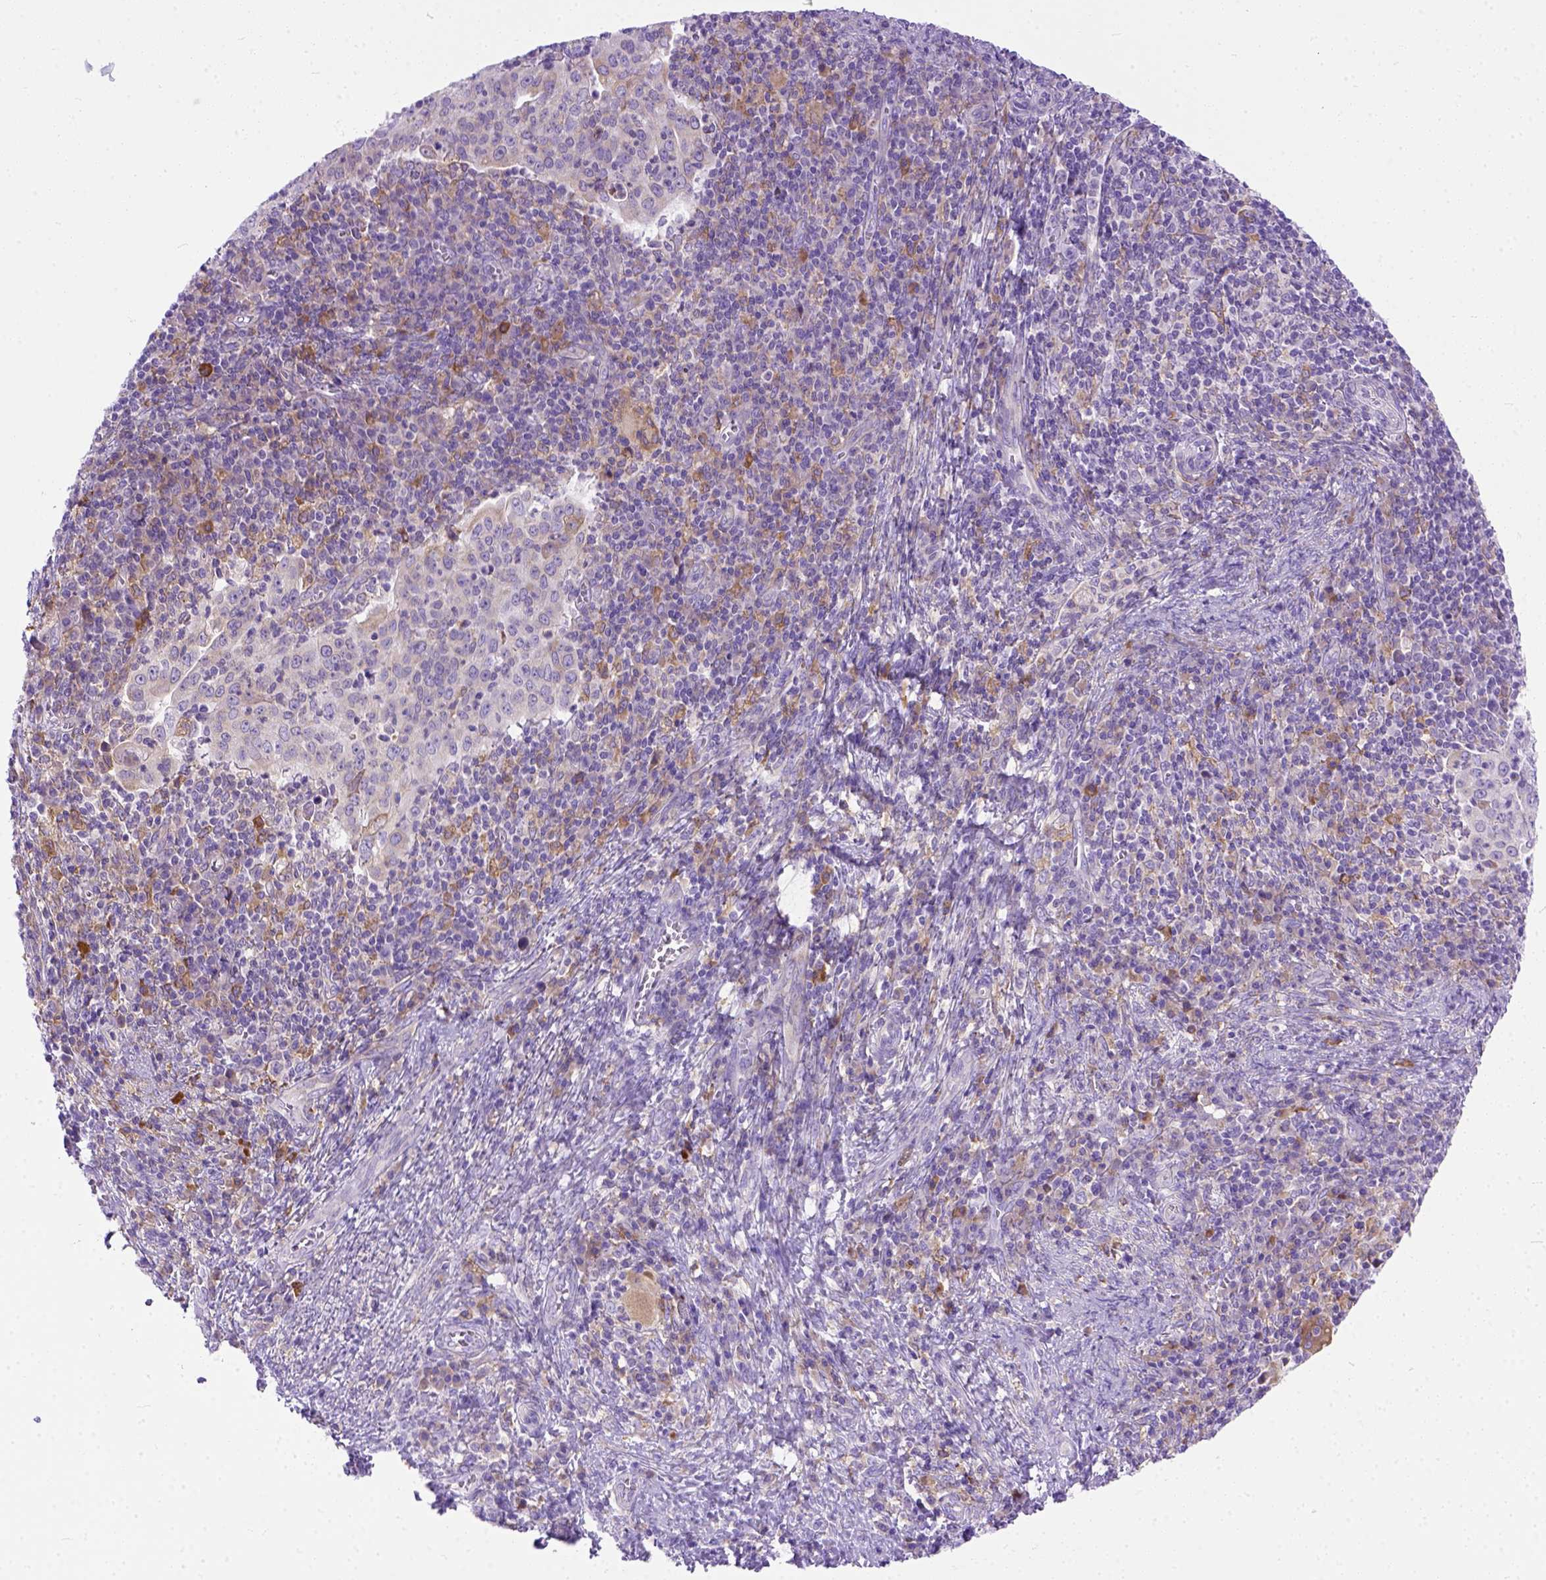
{"staining": {"intensity": "moderate", "quantity": "<25%", "location": "cytoplasmic/membranous"}, "tissue": "cervical cancer", "cell_type": "Tumor cells", "image_type": "cancer", "snomed": [{"axis": "morphology", "description": "Squamous cell carcinoma, NOS"}, {"axis": "topography", "description": "Cervix"}], "caption": "IHC staining of cervical cancer (squamous cell carcinoma), which reveals low levels of moderate cytoplasmic/membranous positivity in approximately <25% of tumor cells indicating moderate cytoplasmic/membranous protein staining. The staining was performed using DAB (3,3'-diaminobenzidine) (brown) for protein detection and nuclei were counterstained in hematoxylin (blue).", "gene": "PLK4", "patient": {"sex": "female", "age": 39}}